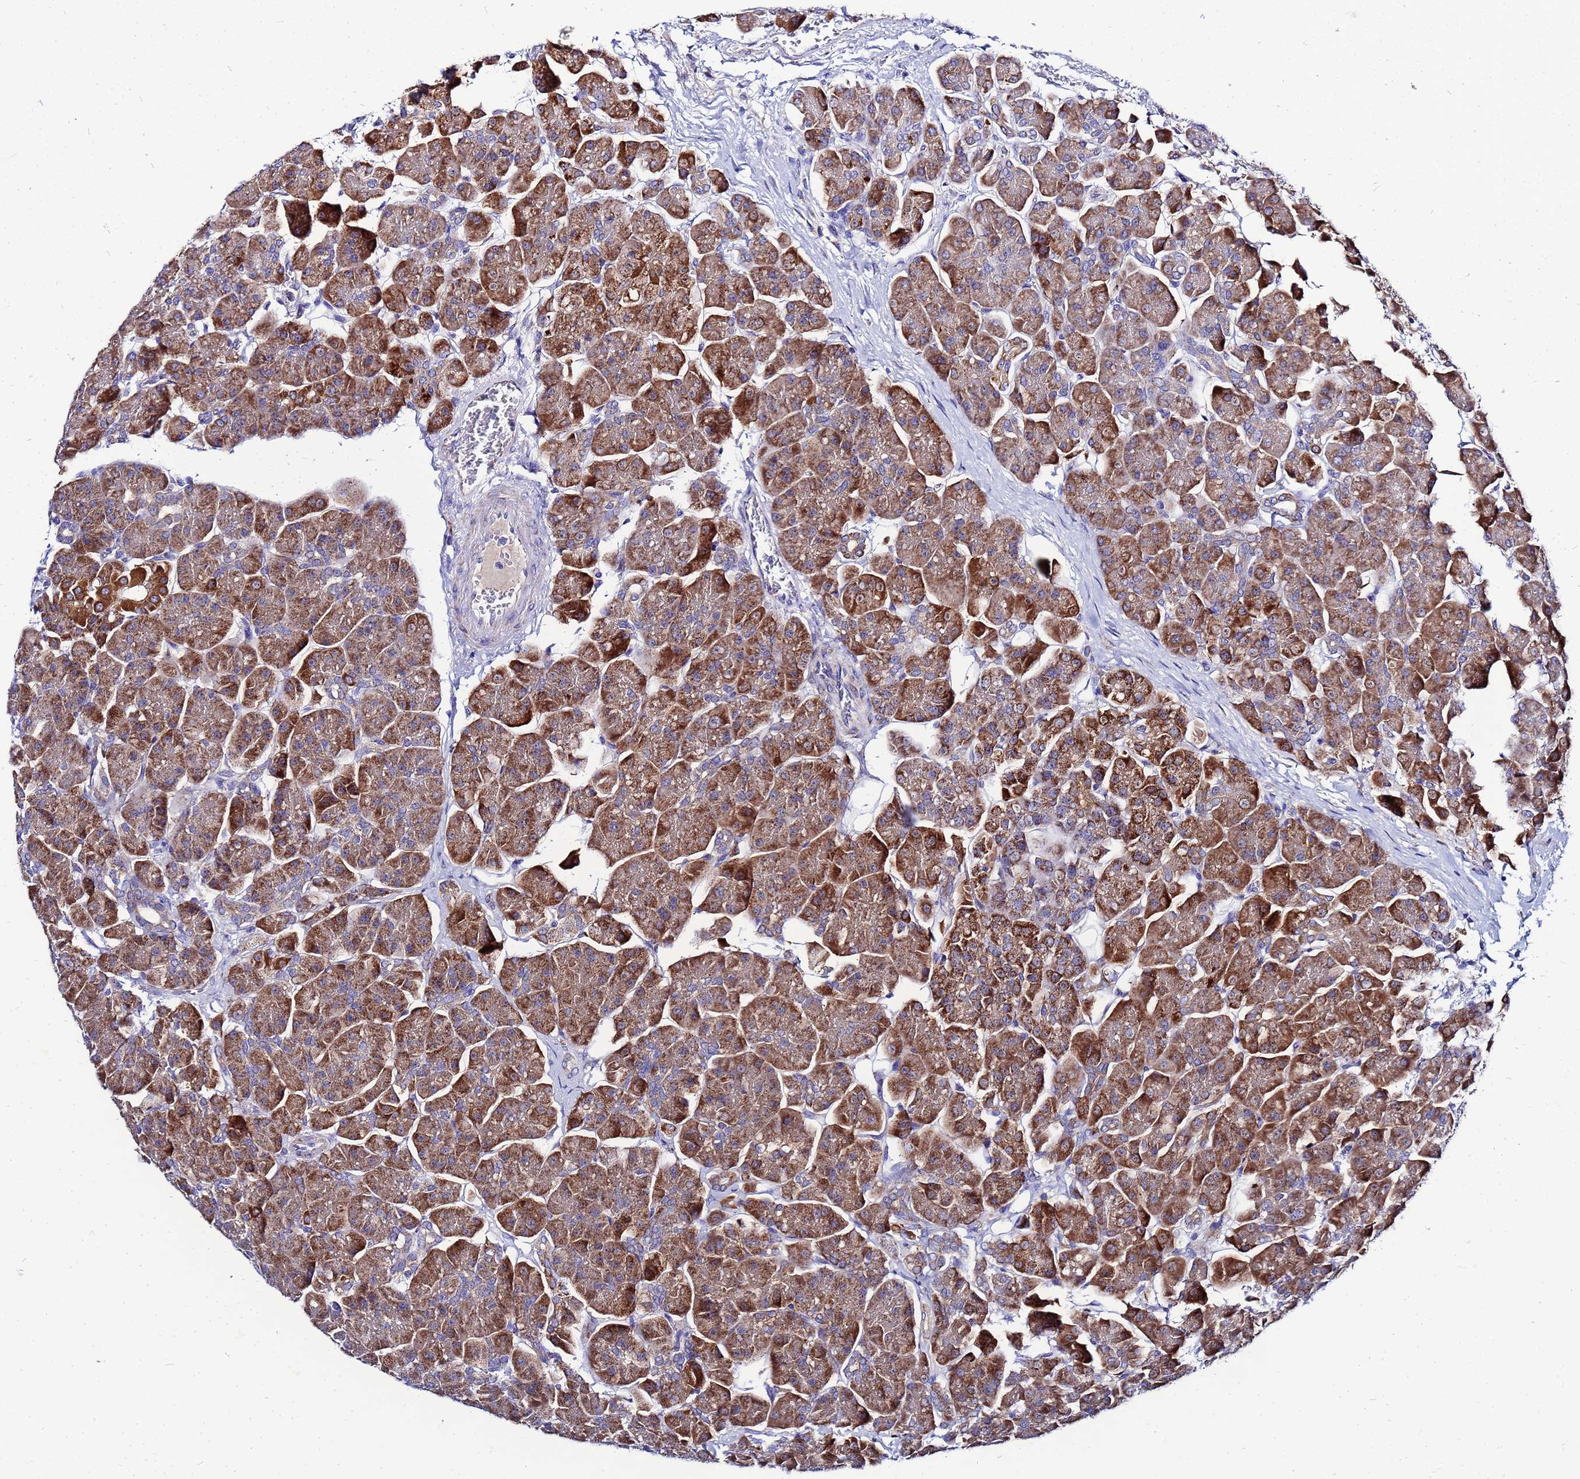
{"staining": {"intensity": "moderate", "quantity": ">75%", "location": "cytoplasmic/membranous"}, "tissue": "pancreas", "cell_type": "Exocrine glandular cells", "image_type": "normal", "snomed": [{"axis": "morphology", "description": "Normal tissue, NOS"}, {"axis": "topography", "description": "Pancreas"}], "caption": "A micrograph showing moderate cytoplasmic/membranous staining in about >75% of exocrine glandular cells in benign pancreas, as visualized by brown immunohistochemical staining.", "gene": "FAHD2A", "patient": {"sex": "male", "age": 66}}